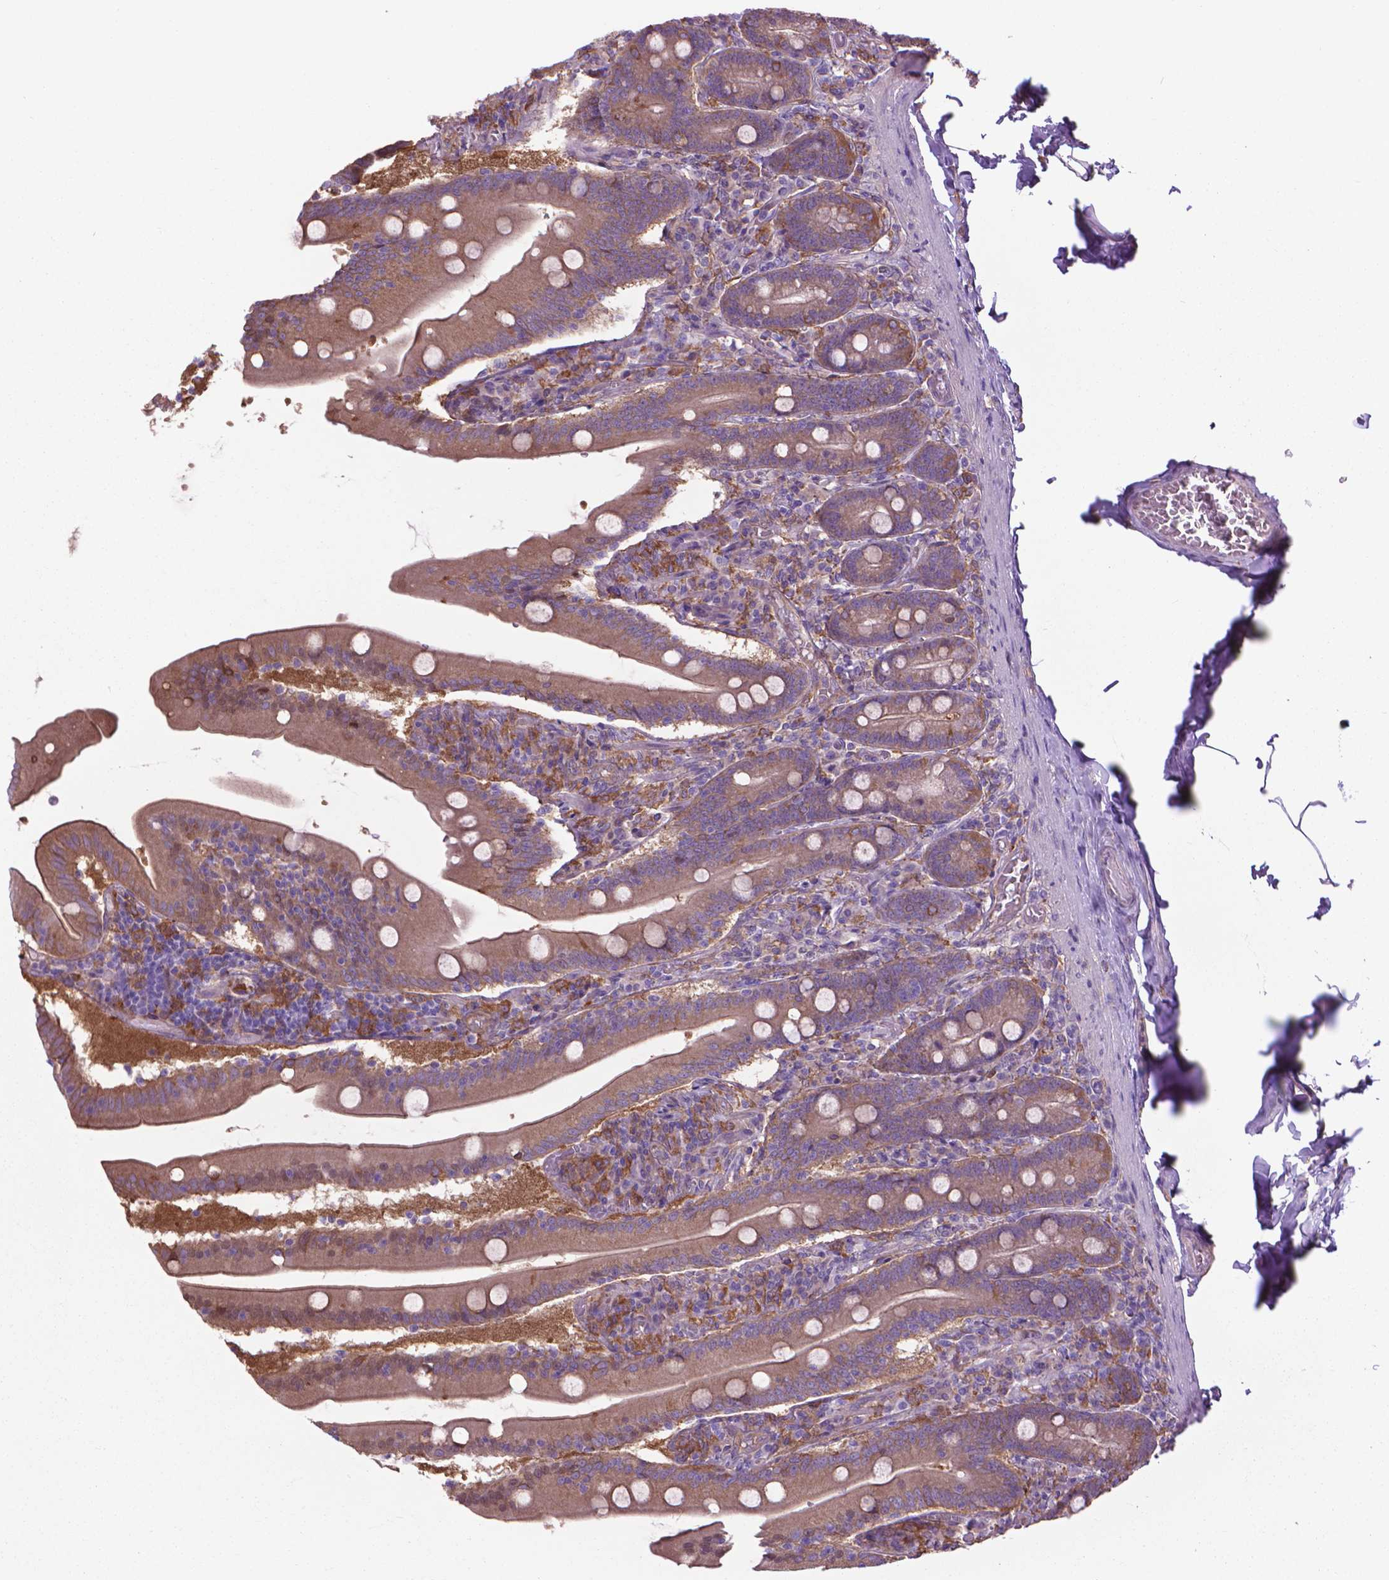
{"staining": {"intensity": "moderate", "quantity": ">75%", "location": "cytoplasmic/membranous"}, "tissue": "small intestine", "cell_type": "Glandular cells", "image_type": "normal", "snomed": [{"axis": "morphology", "description": "Normal tissue, NOS"}, {"axis": "topography", "description": "Small intestine"}], "caption": "Brown immunohistochemical staining in unremarkable small intestine exhibits moderate cytoplasmic/membranous staining in about >75% of glandular cells.", "gene": "CORO1B", "patient": {"sex": "male", "age": 37}}